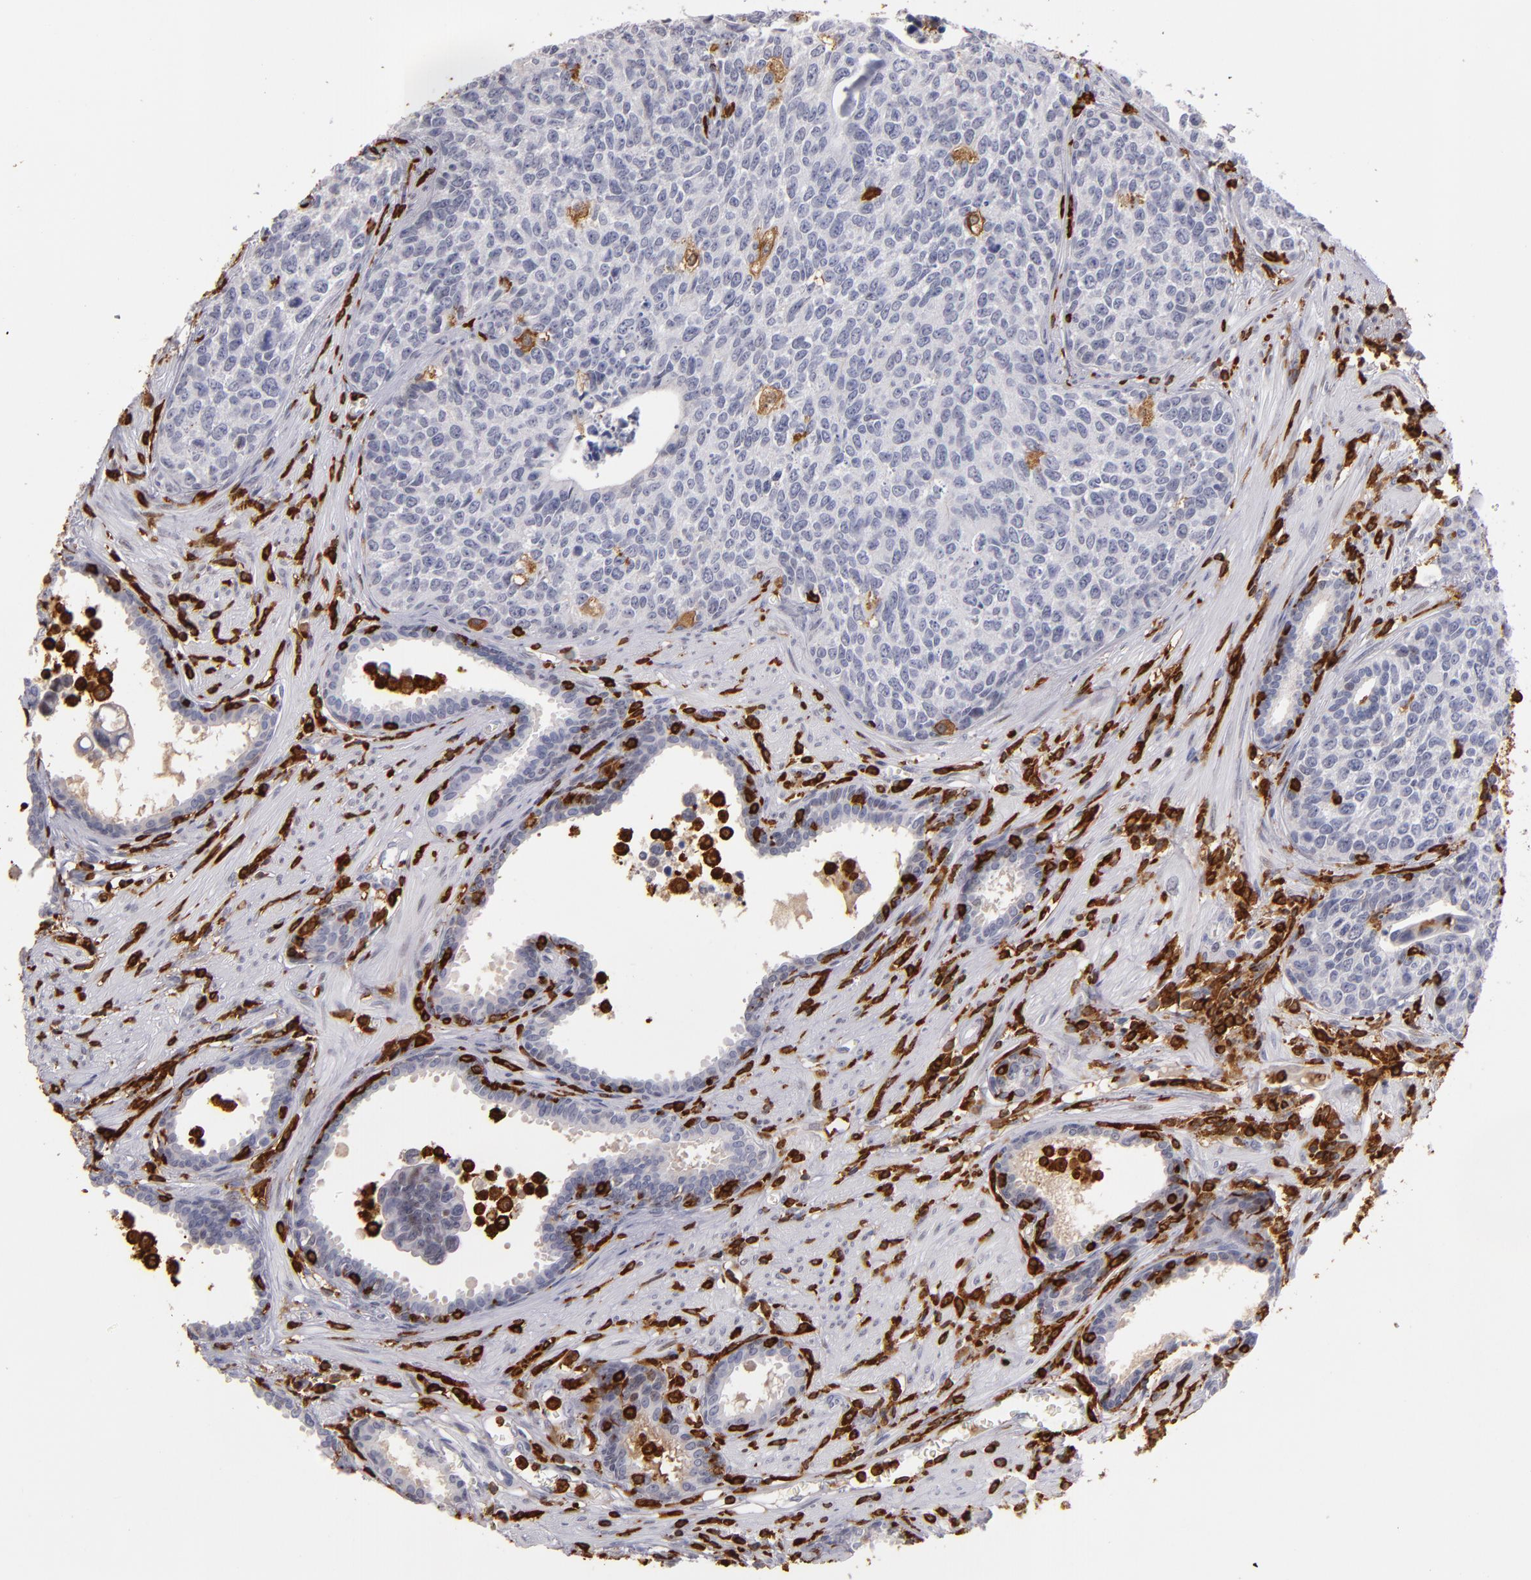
{"staining": {"intensity": "negative", "quantity": "none", "location": "none"}, "tissue": "urothelial cancer", "cell_type": "Tumor cells", "image_type": "cancer", "snomed": [{"axis": "morphology", "description": "Urothelial carcinoma, High grade"}, {"axis": "topography", "description": "Urinary bladder"}], "caption": "IHC micrograph of high-grade urothelial carcinoma stained for a protein (brown), which exhibits no staining in tumor cells.", "gene": "WAS", "patient": {"sex": "male", "age": 81}}